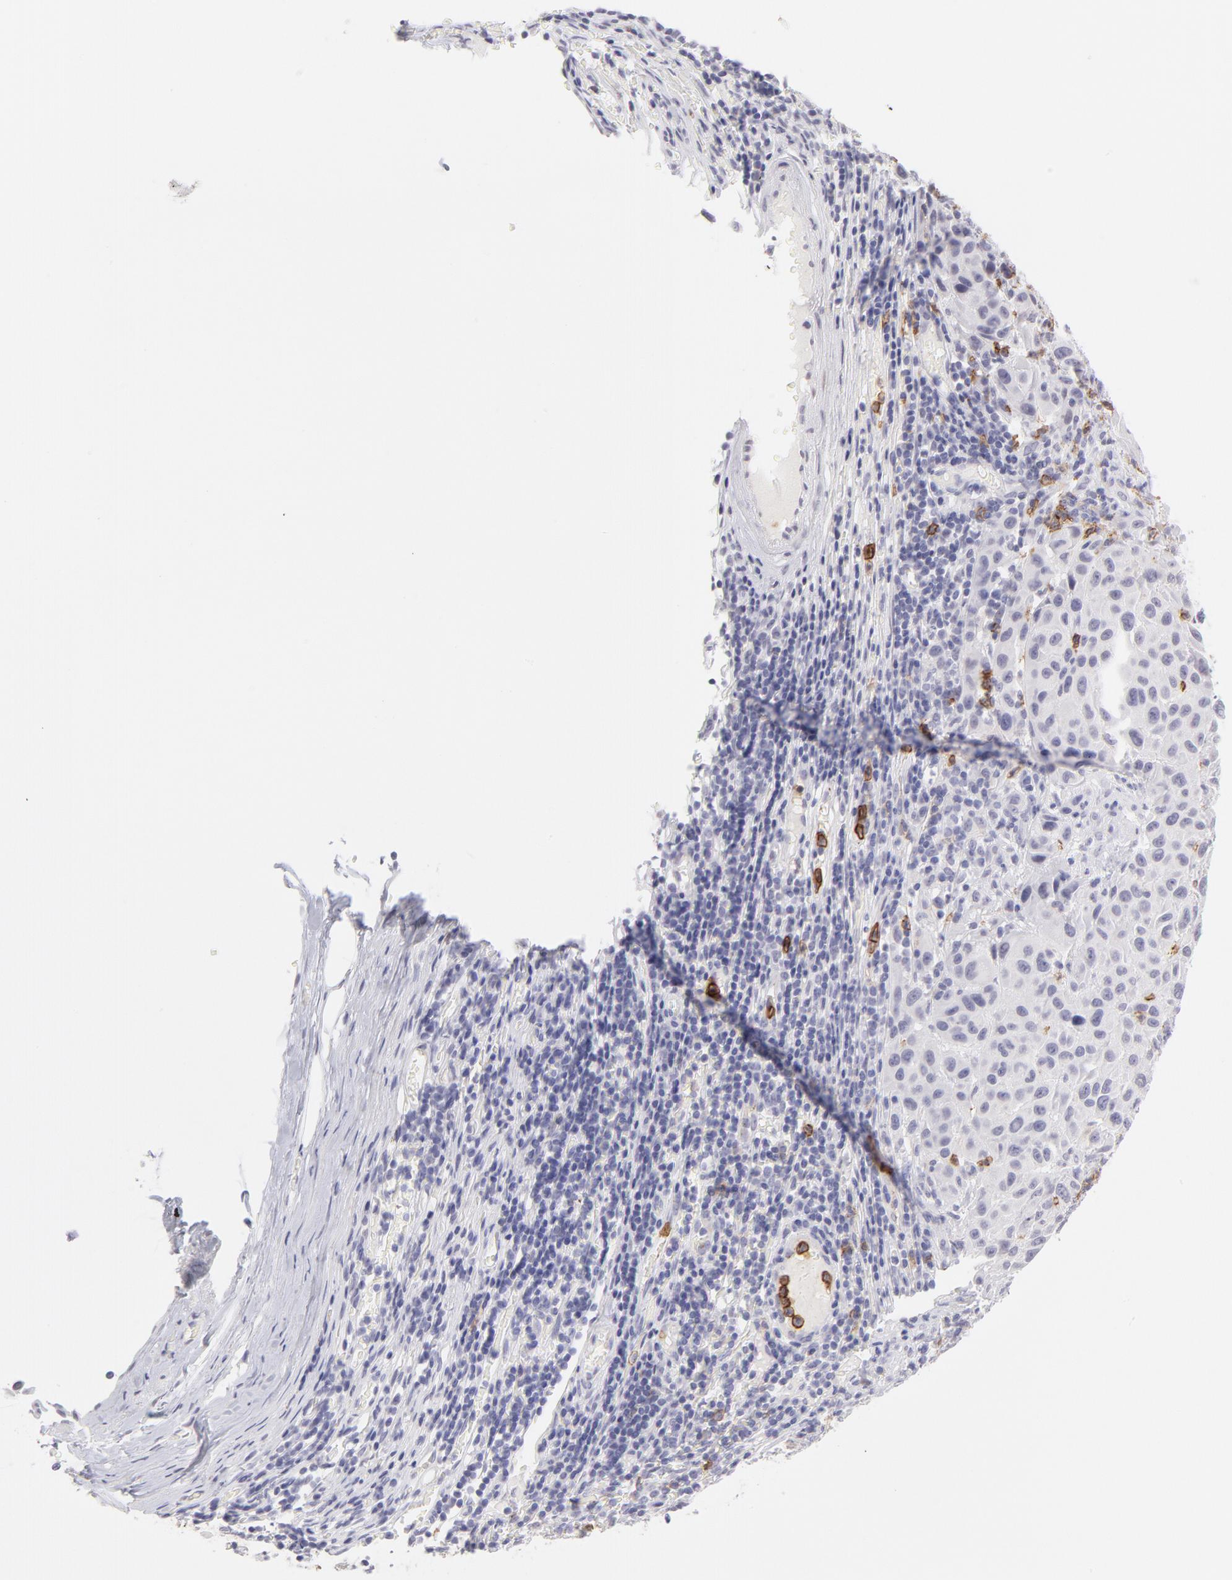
{"staining": {"intensity": "negative", "quantity": "none", "location": "none"}, "tissue": "melanoma", "cell_type": "Tumor cells", "image_type": "cancer", "snomed": [{"axis": "morphology", "description": "Malignant melanoma, Metastatic site"}, {"axis": "topography", "description": "Lymph node"}], "caption": "This photomicrograph is of melanoma stained with IHC to label a protein in brown with the nuclei are counter-stained blue. There is no positivity in tumor cells.", "gene": "LTB4R", "patient": {"sex": "male", "age": 61}}